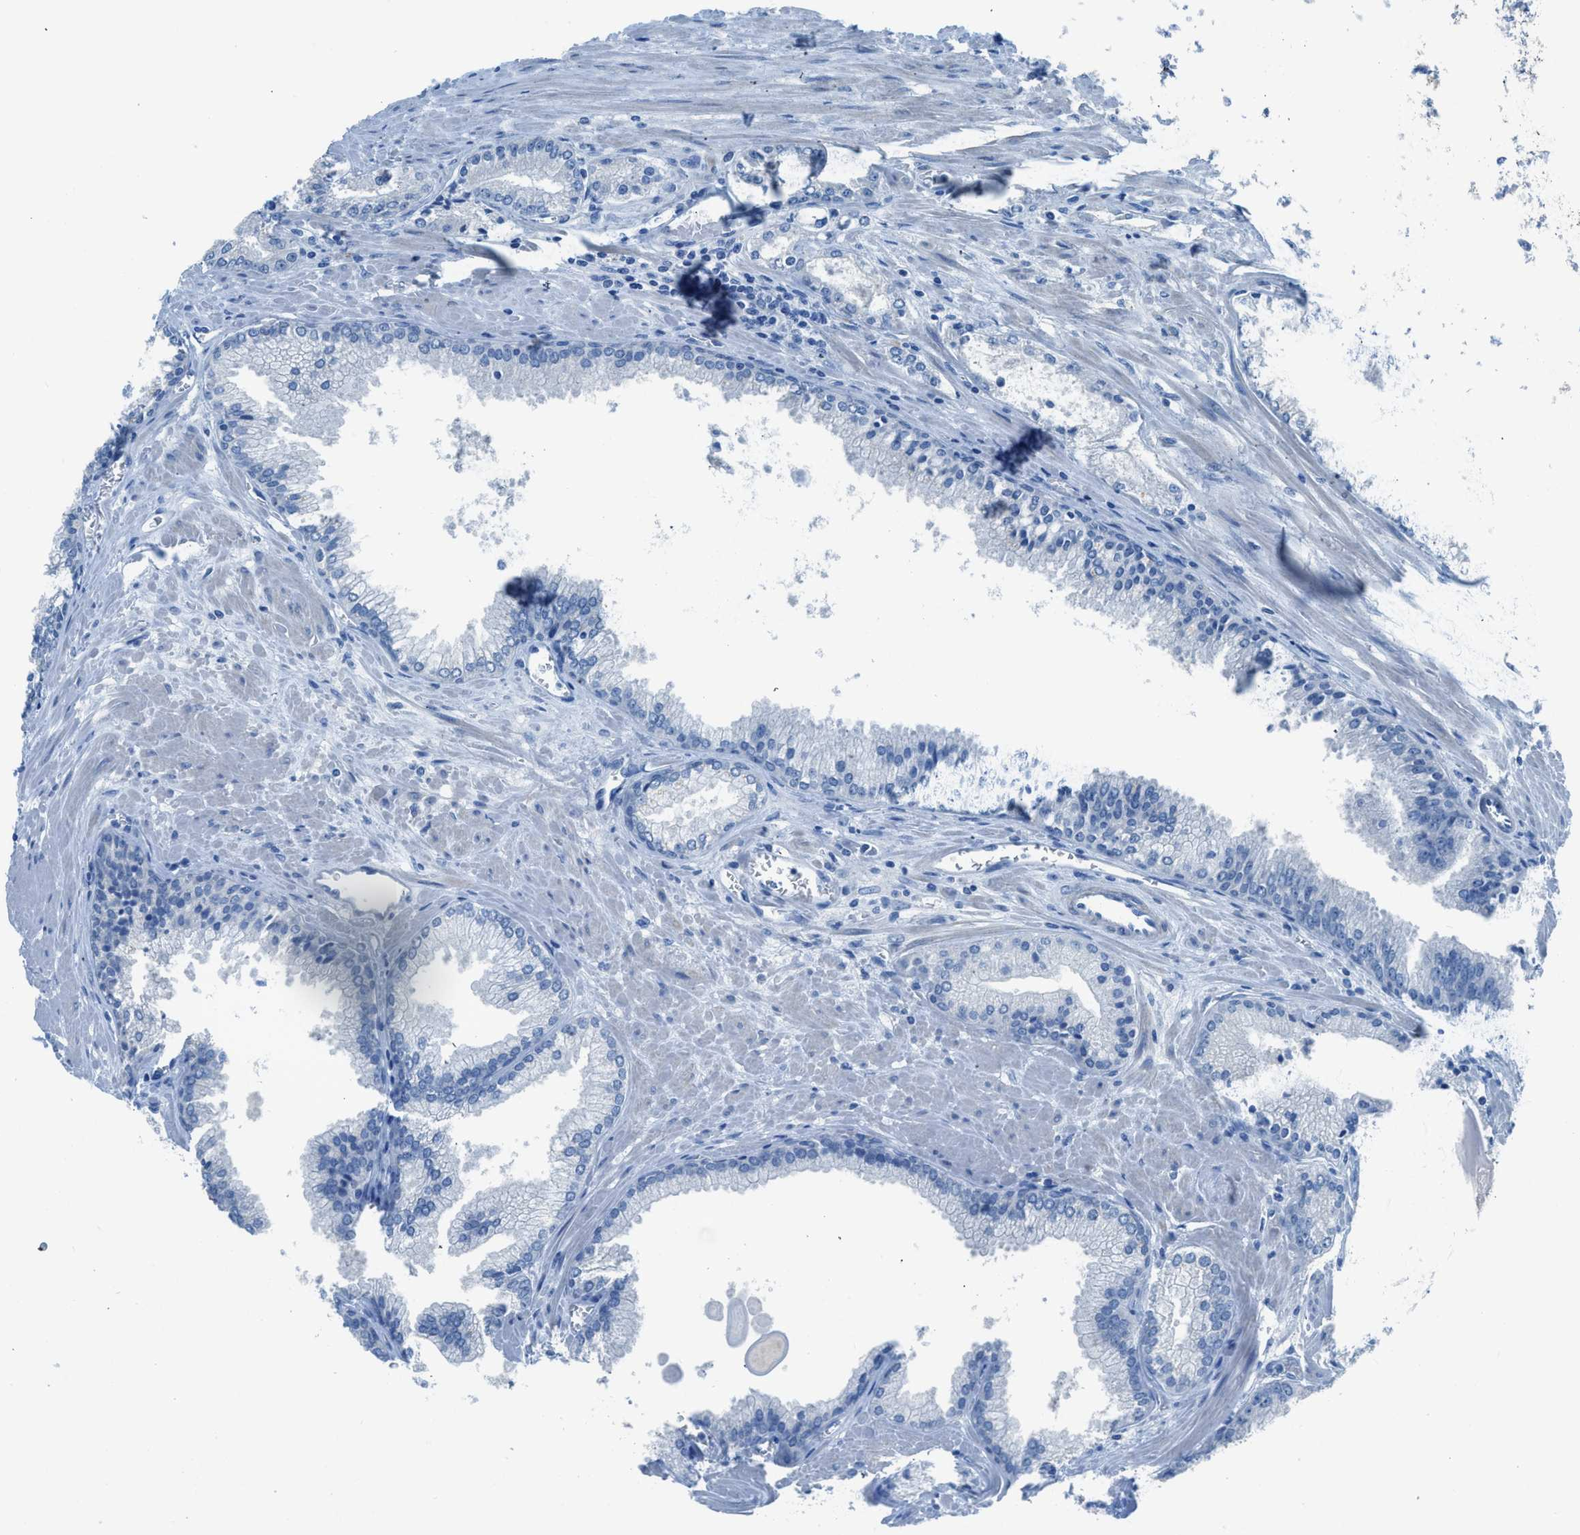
{"staining": {"intensity": "negative", "quantity": "none", "location": "none"}, "tissue": "prostate cancer", "cell_type": "Tumor cells", "image_type": "cancer", "snomed": [{"axis": "morphology", "description": "Adenocarcinoma, Low grade"}, {"axis": "topography", "description": "Prostate"}], "caption": "A high-resolution photomicrograph shows immunohistochemistry (IHC) staining of prostate low-grade adenocarcinoma, which shows no significant positivity in tumor cells.", "gene": "ACAN", "patient": {"sex": "male", "age": 59}}